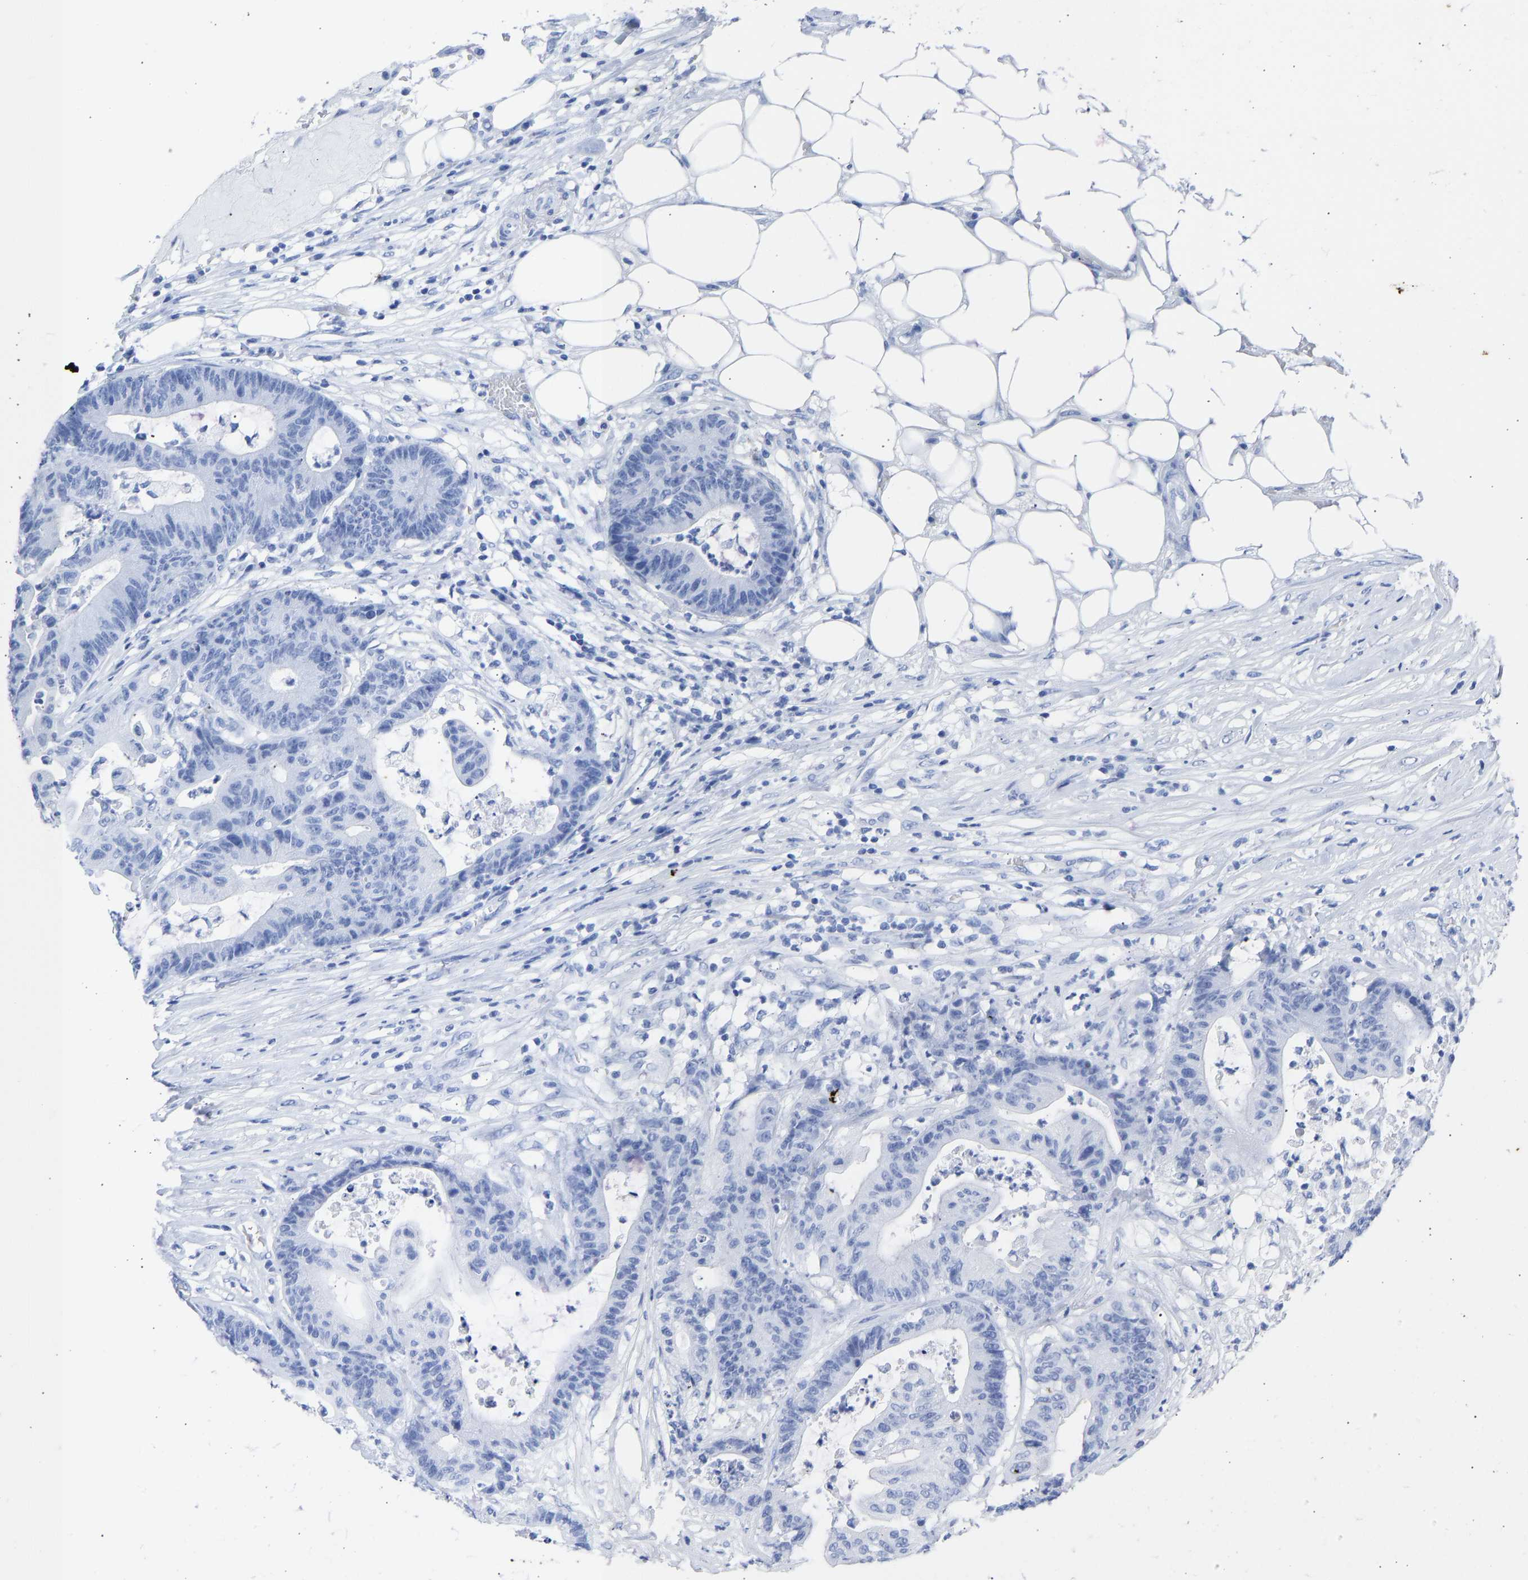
{"staining": {"intensity": "negative", "quantity": "none", "location": "none"}, "tissue": "colorectal cancer", "cell_type": "Tumor cells", "image_type": "cancer", "snomed": [{"axis": "morphology", "description": "Adenocarcinoma, NOS"}, {"axis": "topography", "description": "Colon"}], "caption": "Immunohistochemistry (IHC) histopathology image of human colorectal cancer stained for a protein (brown), which demonstrates no expression in tumor cells. (DAB immunohistochemistry visualized using brightfield microscopy, high magnification).", "gene": "KRT1", "patient": {"sex": "female", "age": 84}}